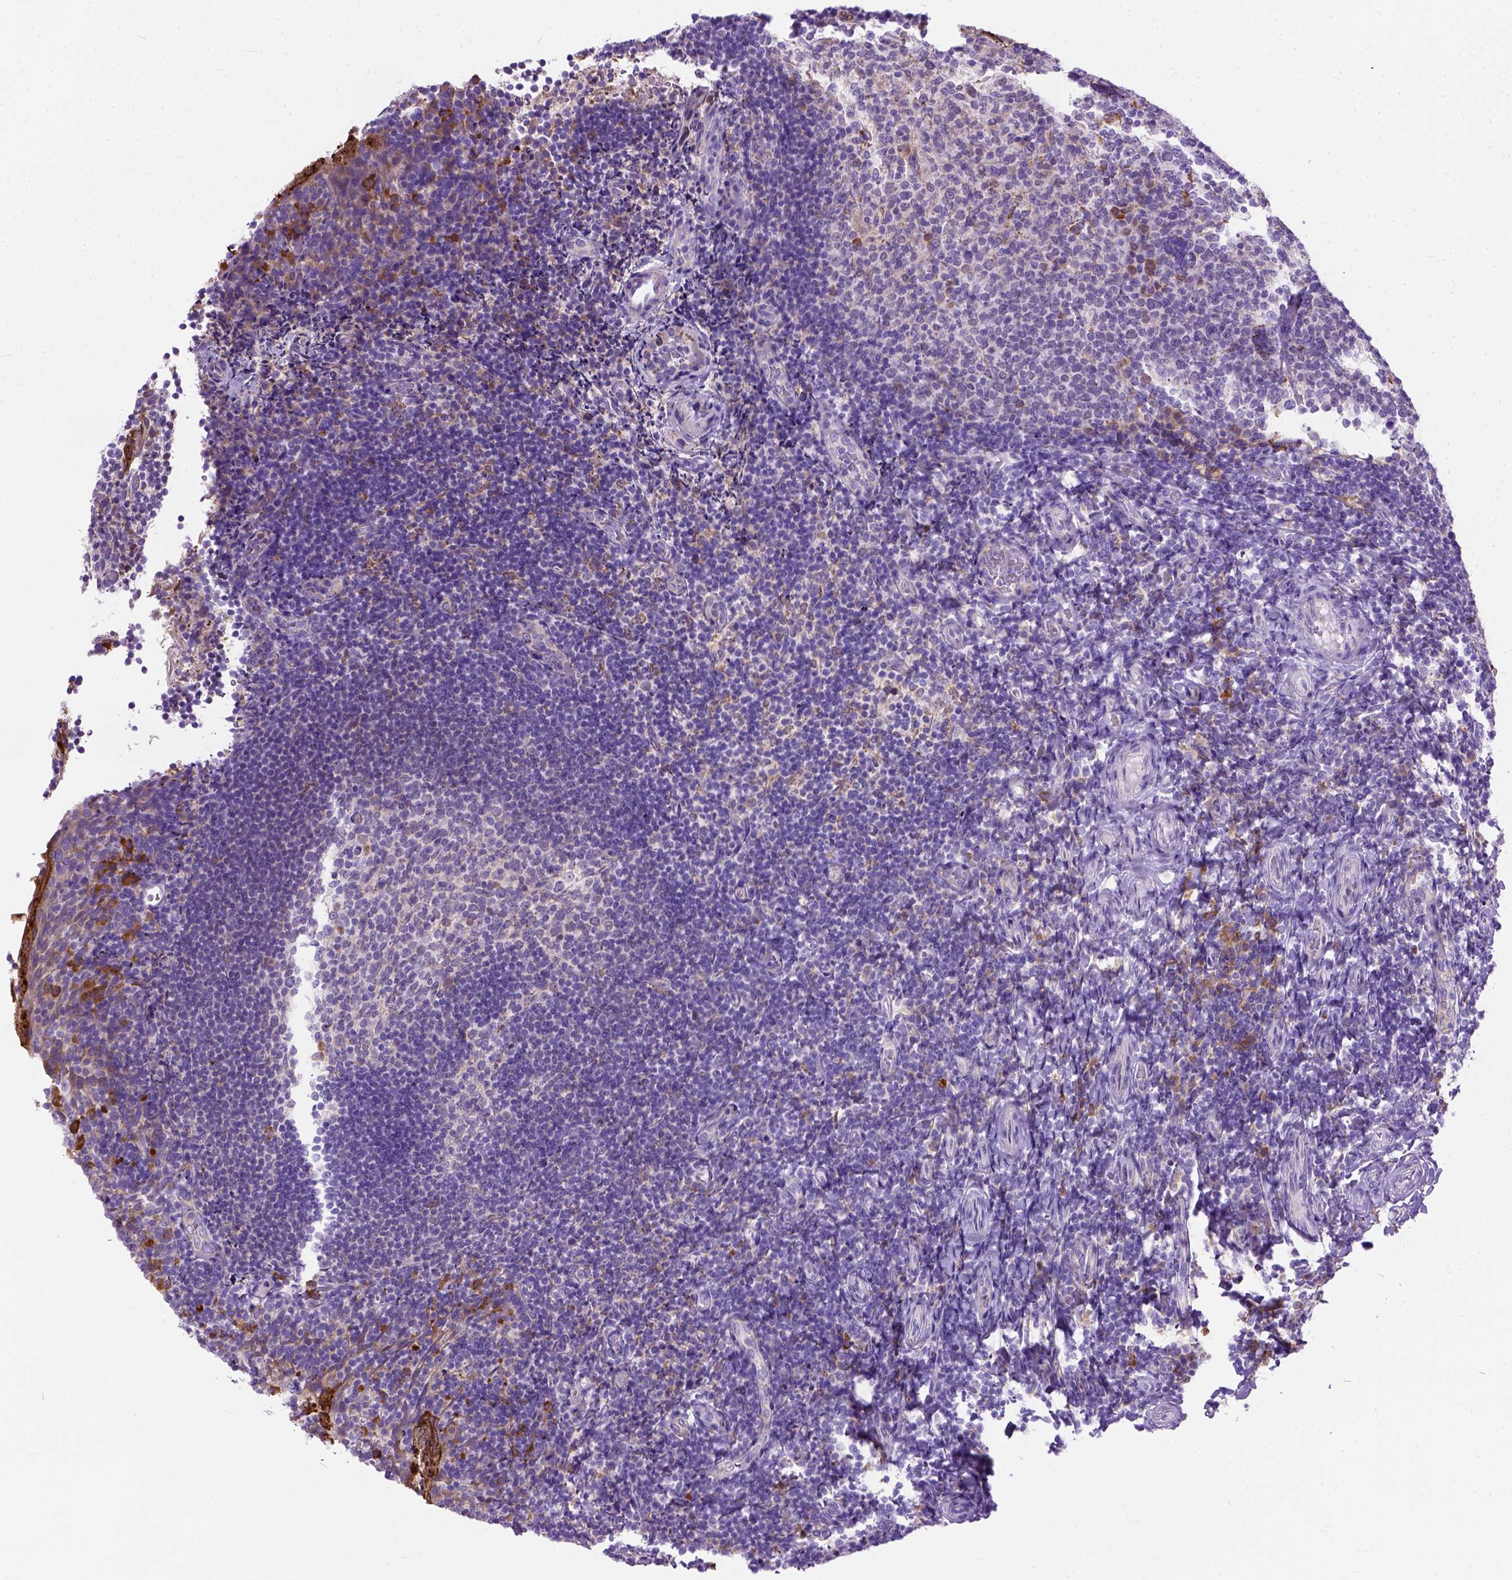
{"staining": {"intensity": "strong", "quantity": "<25%", "location": "cytoplasmic/membranous"}, "tissue": "tonsil", "cell_type": "Germinal center cells", "image_type": "normal", "snomed": [{"axis": "morphology", "description": "Normal tissue, NOS"}, {"axis": "topography", "description": "Tonsil"}], "caption": "Immunohistochemistry (IHC) staining of benign tonsil, which exhibits medium levels of strong cytoplasmic/membranous expression in approximately <25% of germinal center cells indicating strong cytoplasmic/membranous protein expression. The staining was performed using DAB (brown) for protein detection and nuclei were counterstained in hematoxylin (blue).", "gene": "PLK4", "patient": {"sex": "female", "age": 10}}